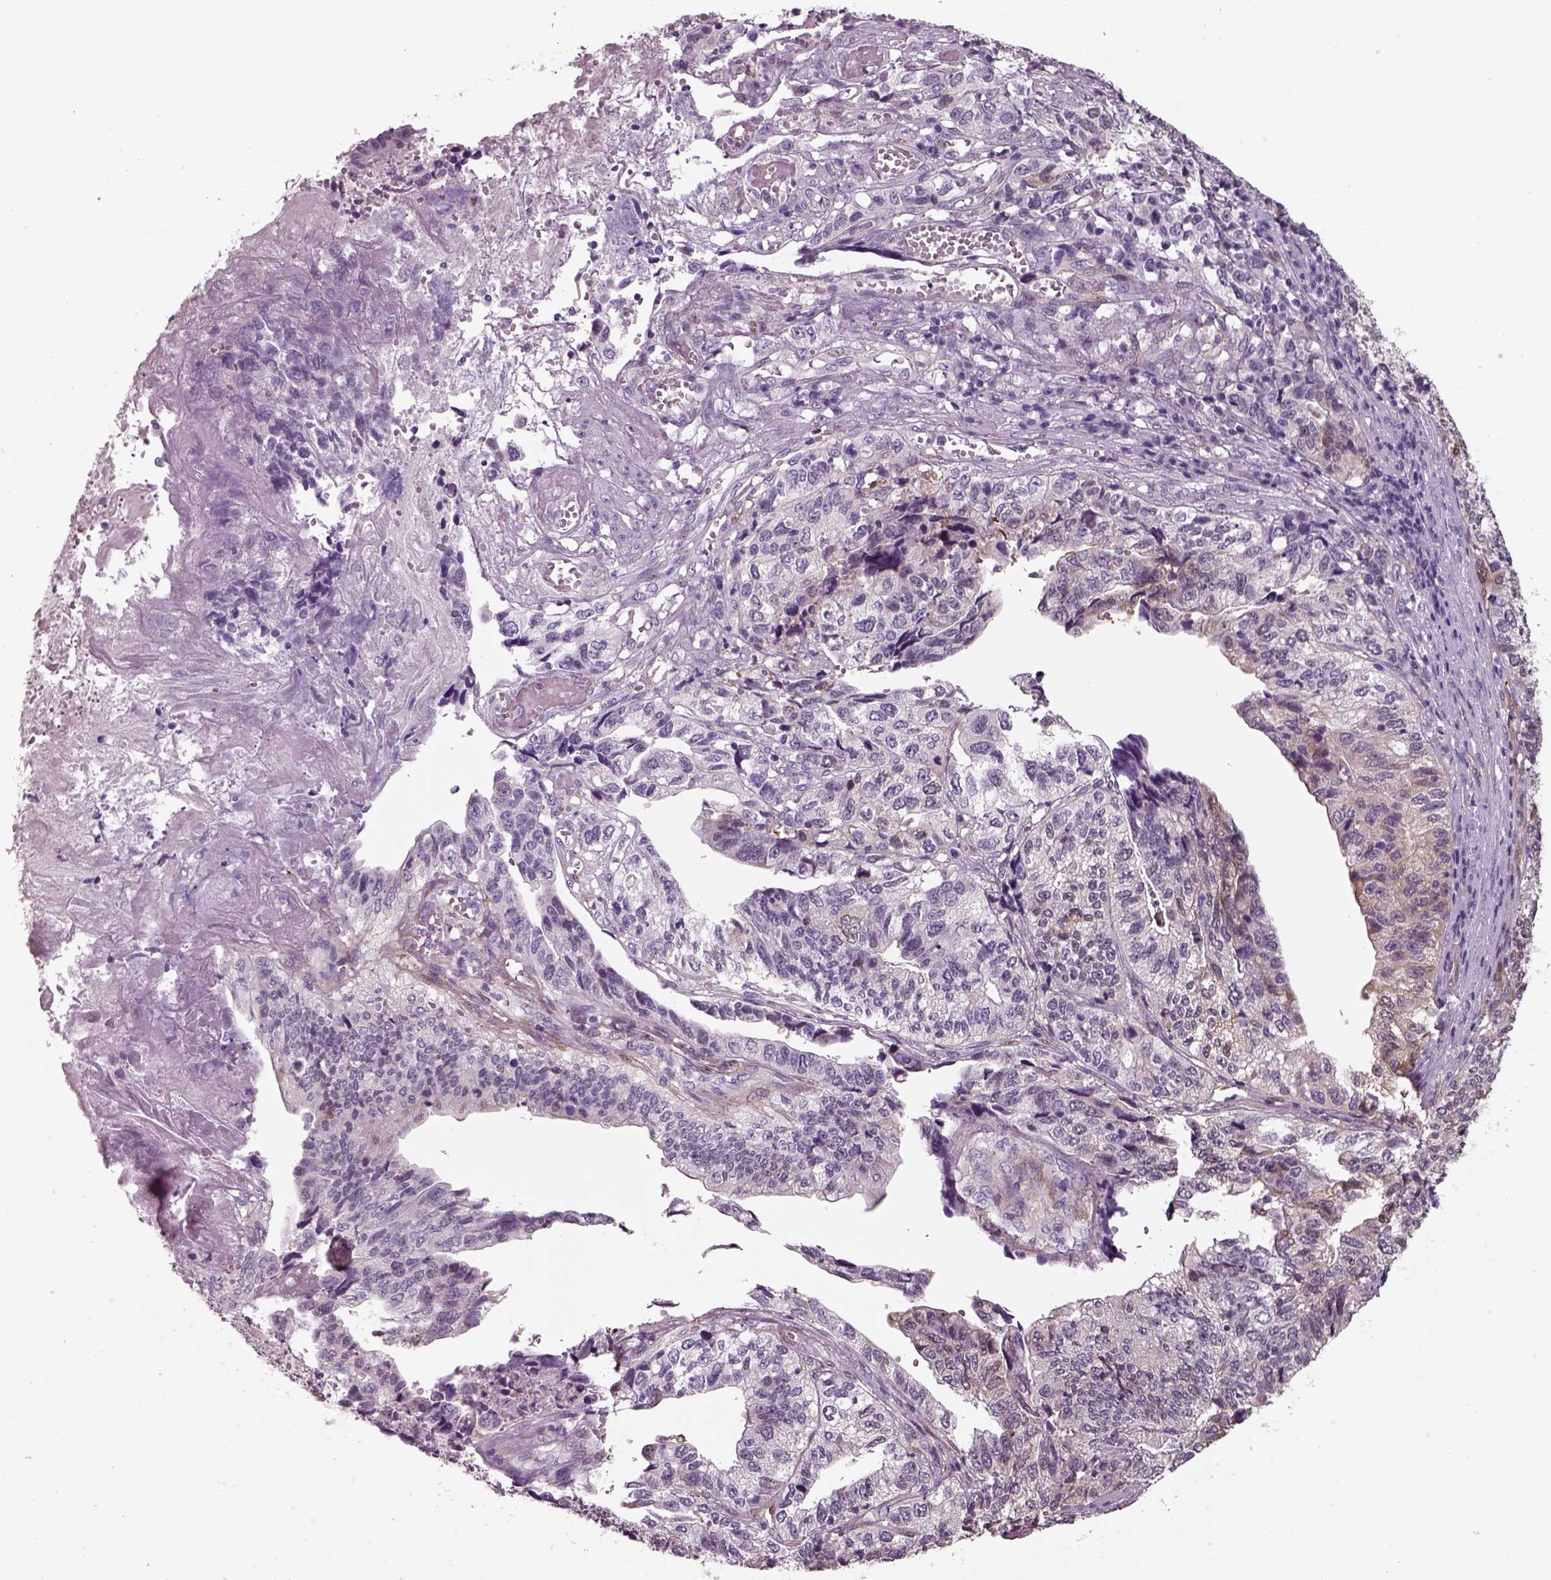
{"staining": {"intensity": "negative", "quantity": "none", "location": "none"}, "tissue": "stomach cancer", "cell_type": "Tumor cells", "image_type": "cancer", "snomed": [{"axis": "morphology", "description": "Adenocarcinoma, NOS"}, {"axis": "topography", "description": "Stomach, upper"}], "caption": "An immunohistochemistry micrograph of stomach cancer (adenocarcinoma) is shown. There is no staining in tumor cells of stomach cancer (adenocarcinoma).", "gene": "ISYNA1", "patient": {"sex": "female", "age": 67}}